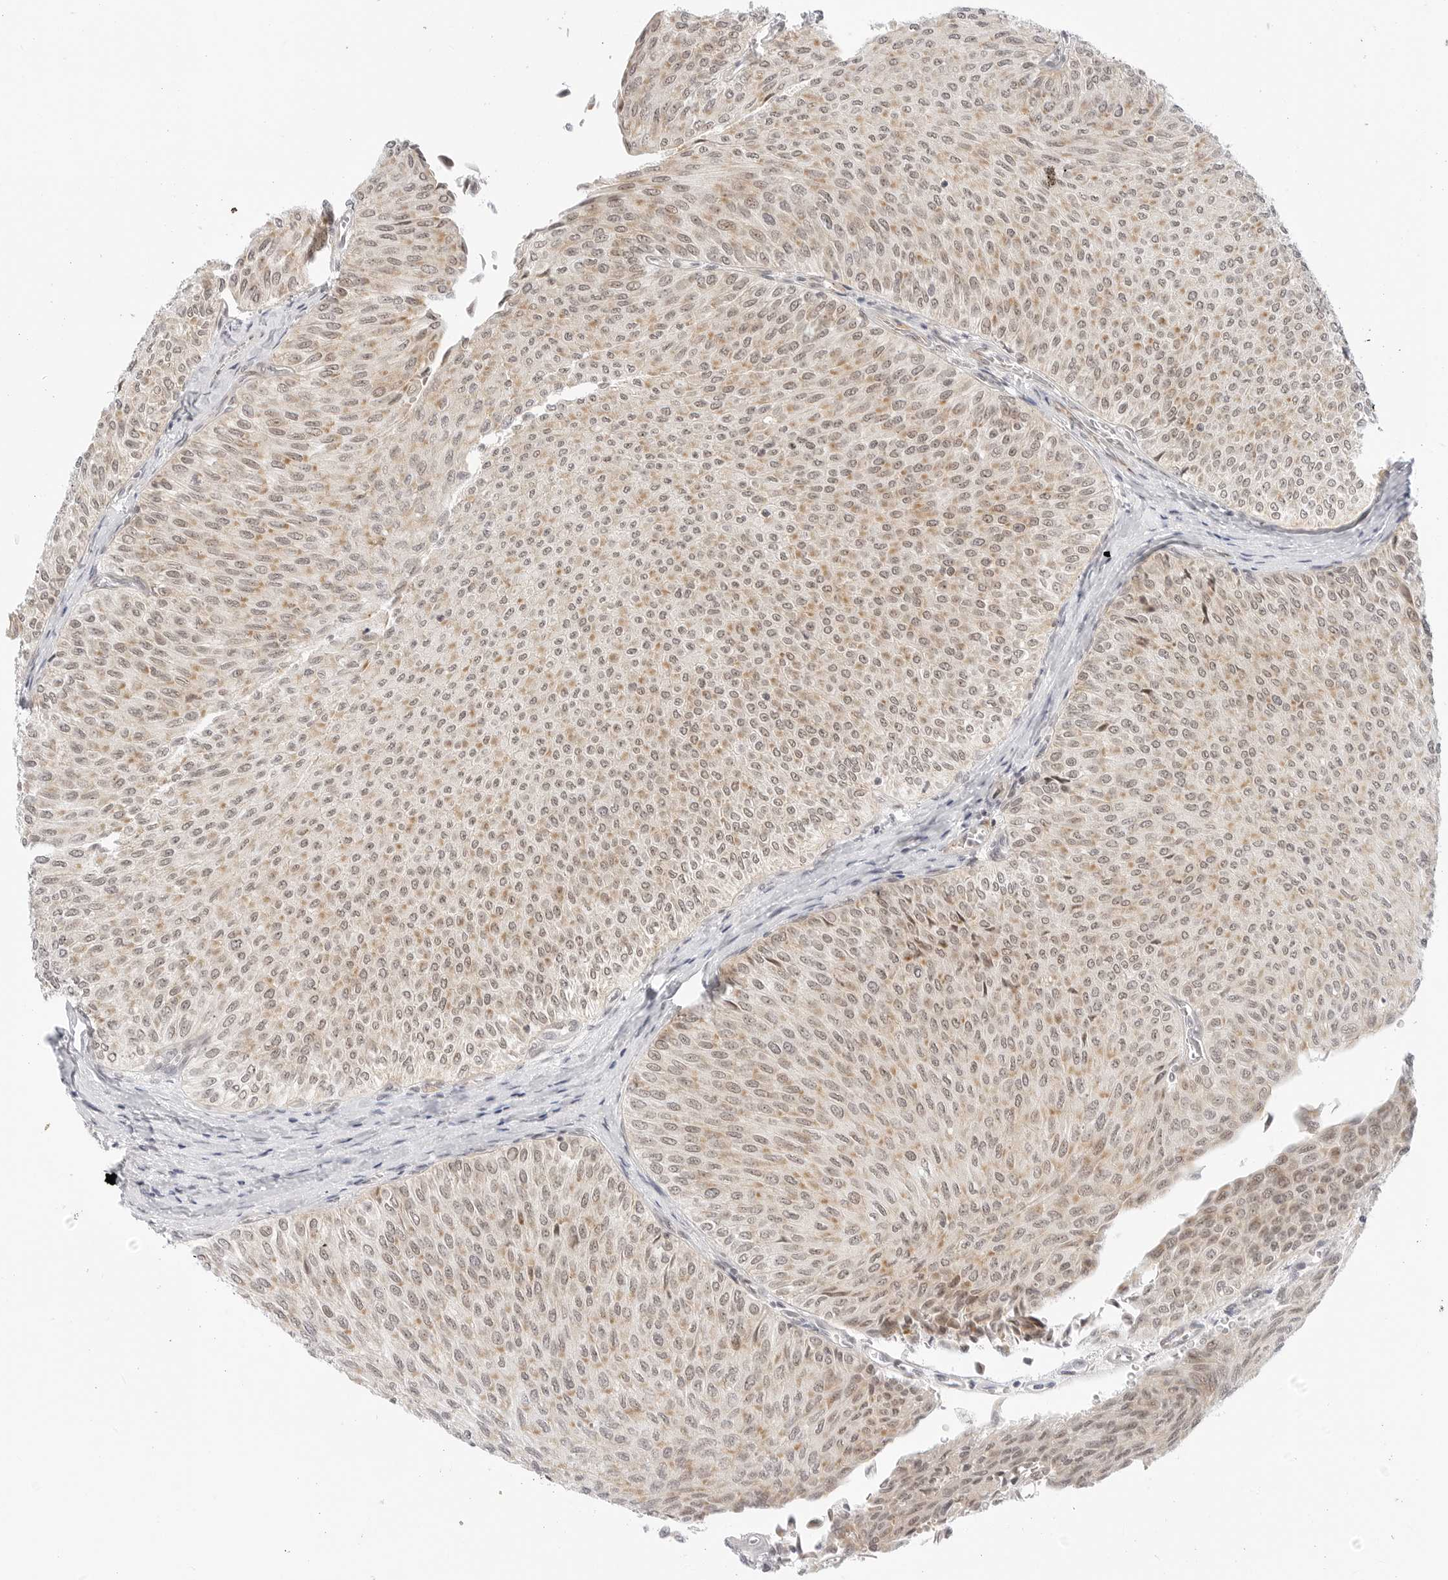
{"staining": {"intensity": "moderate", "quantity": ">75%", "location": "cytoplasmic/membranous,nuclear"}, "tissue": "urothelial cancer", "cell_type": "Tumor cells", "image_type": "cancer", "snomed": [{"axis": "morphology", "description": "Urothelial carcinoma, Low grade"}, {"axis": "topography", "description": "Urinary bladder"}], "caption": "Tumor cells show medium levels of moderate cytoplasmic/membranous and nuclear staining in approximately >75% of cells in human urothelial cancer.", "gene": "HIPK3", "patient": {"sex": "male", "age": 78}}